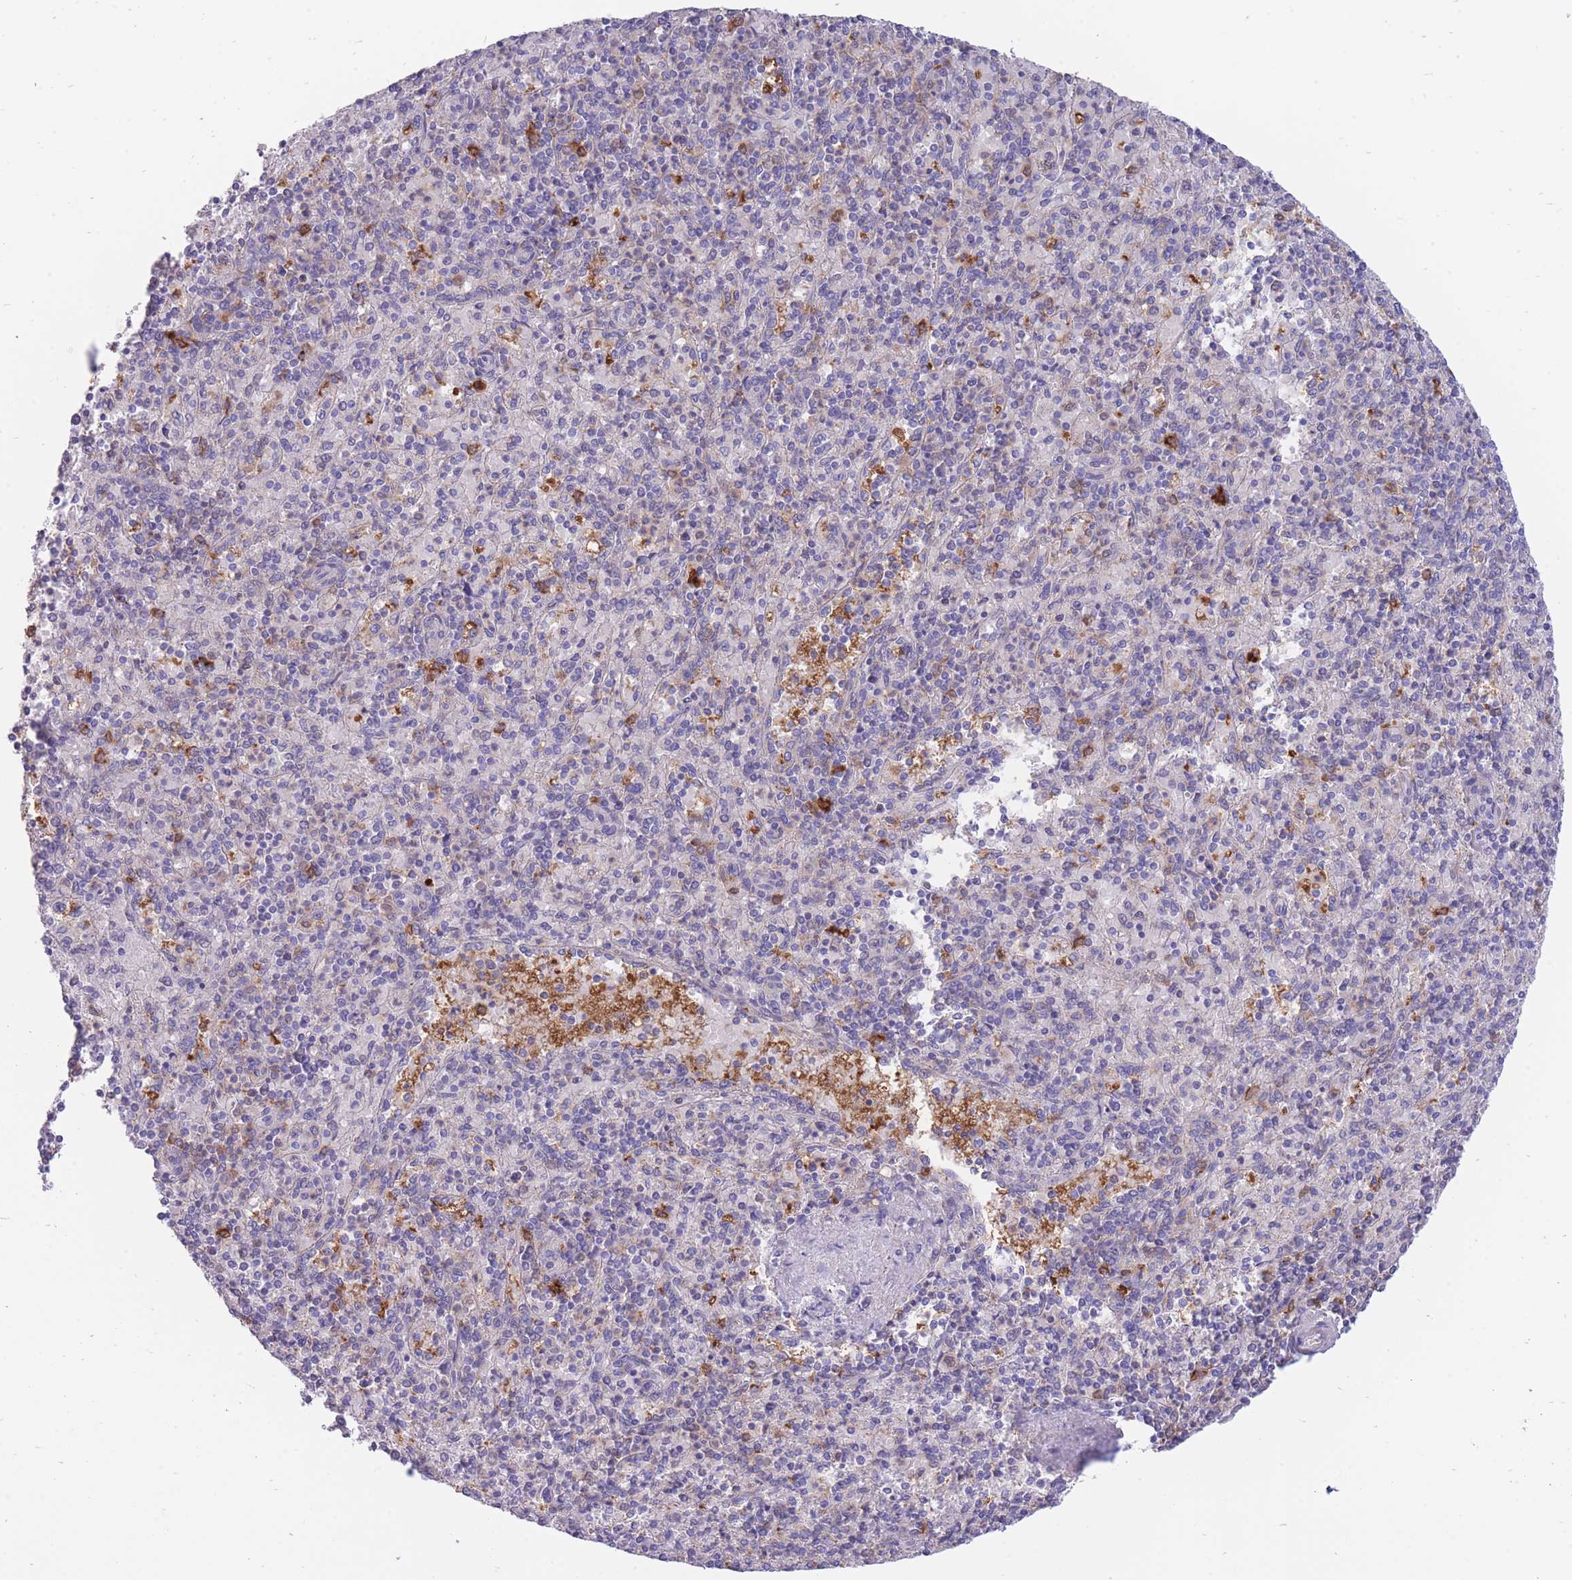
{"staining": {"intensity": "strong", "quantity": "<25%", "location": "cytoplasmic/membranous"}, "tissue": "spleen", "cell_type": "Cells in red pulp", "image_type": "normal", "snomed": [{"axis": "morphology", "description": "Normal tissue, NOS"}, {"axis": "topography", "description": "Spleen"}], "caption": "Unremarkable spleen reveals strong cytoplasmic/membranous staining in approximately <25% of cells in red pulp.", "gene": "NAMPT", "patient": {"sex": "male", "age": 82}}